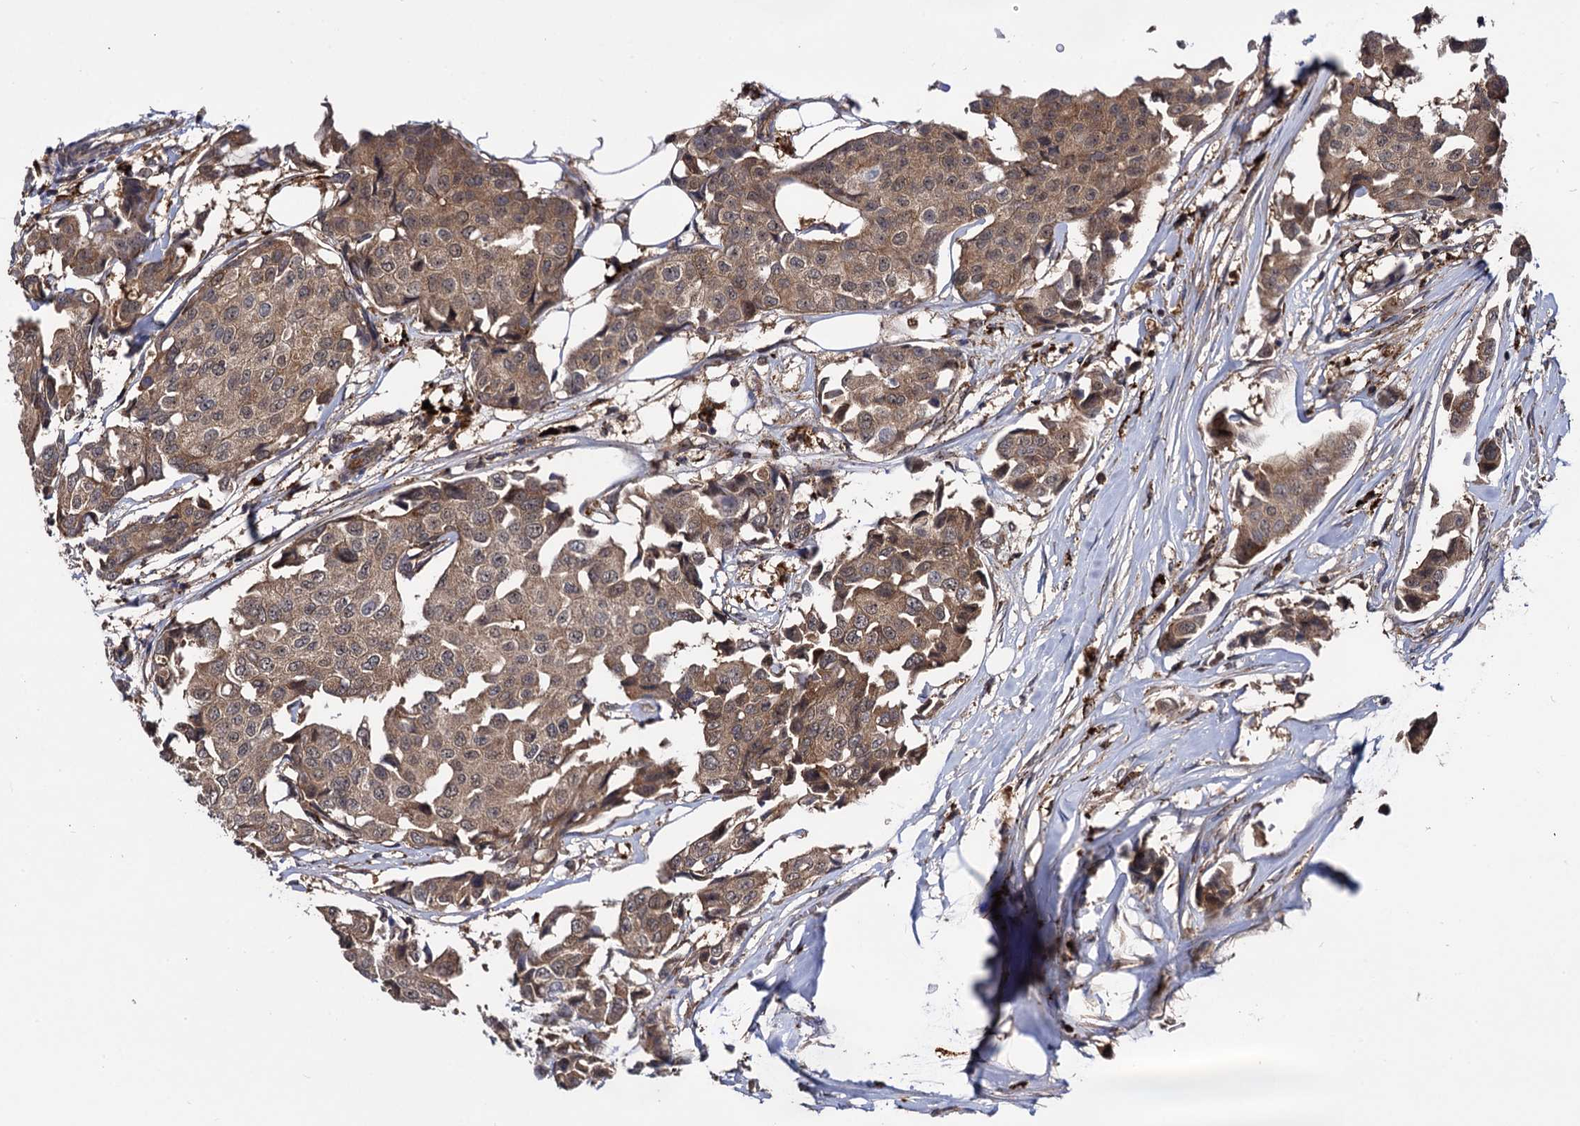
{"staining": {"intensity": "moderate", "quantity": ">75%", "location": "cytoplasmic/membranous"}, "tissue": "breast cancer", "cell_type": "Tumor cells", "image_type": "cancer", "snomed": [{"axis": "morphology", "description": "Duct carcinoma"}, {"axis": "topography", "description": "Breast"}], "caption": "Breast cancer (invasive ductal carcinoma) stained for a protein reveals moderate cytoplasmic/membranous positivity in tumor cells.", "gene": "MICAL2", "patient": {"sex": "female", "age": 80}}